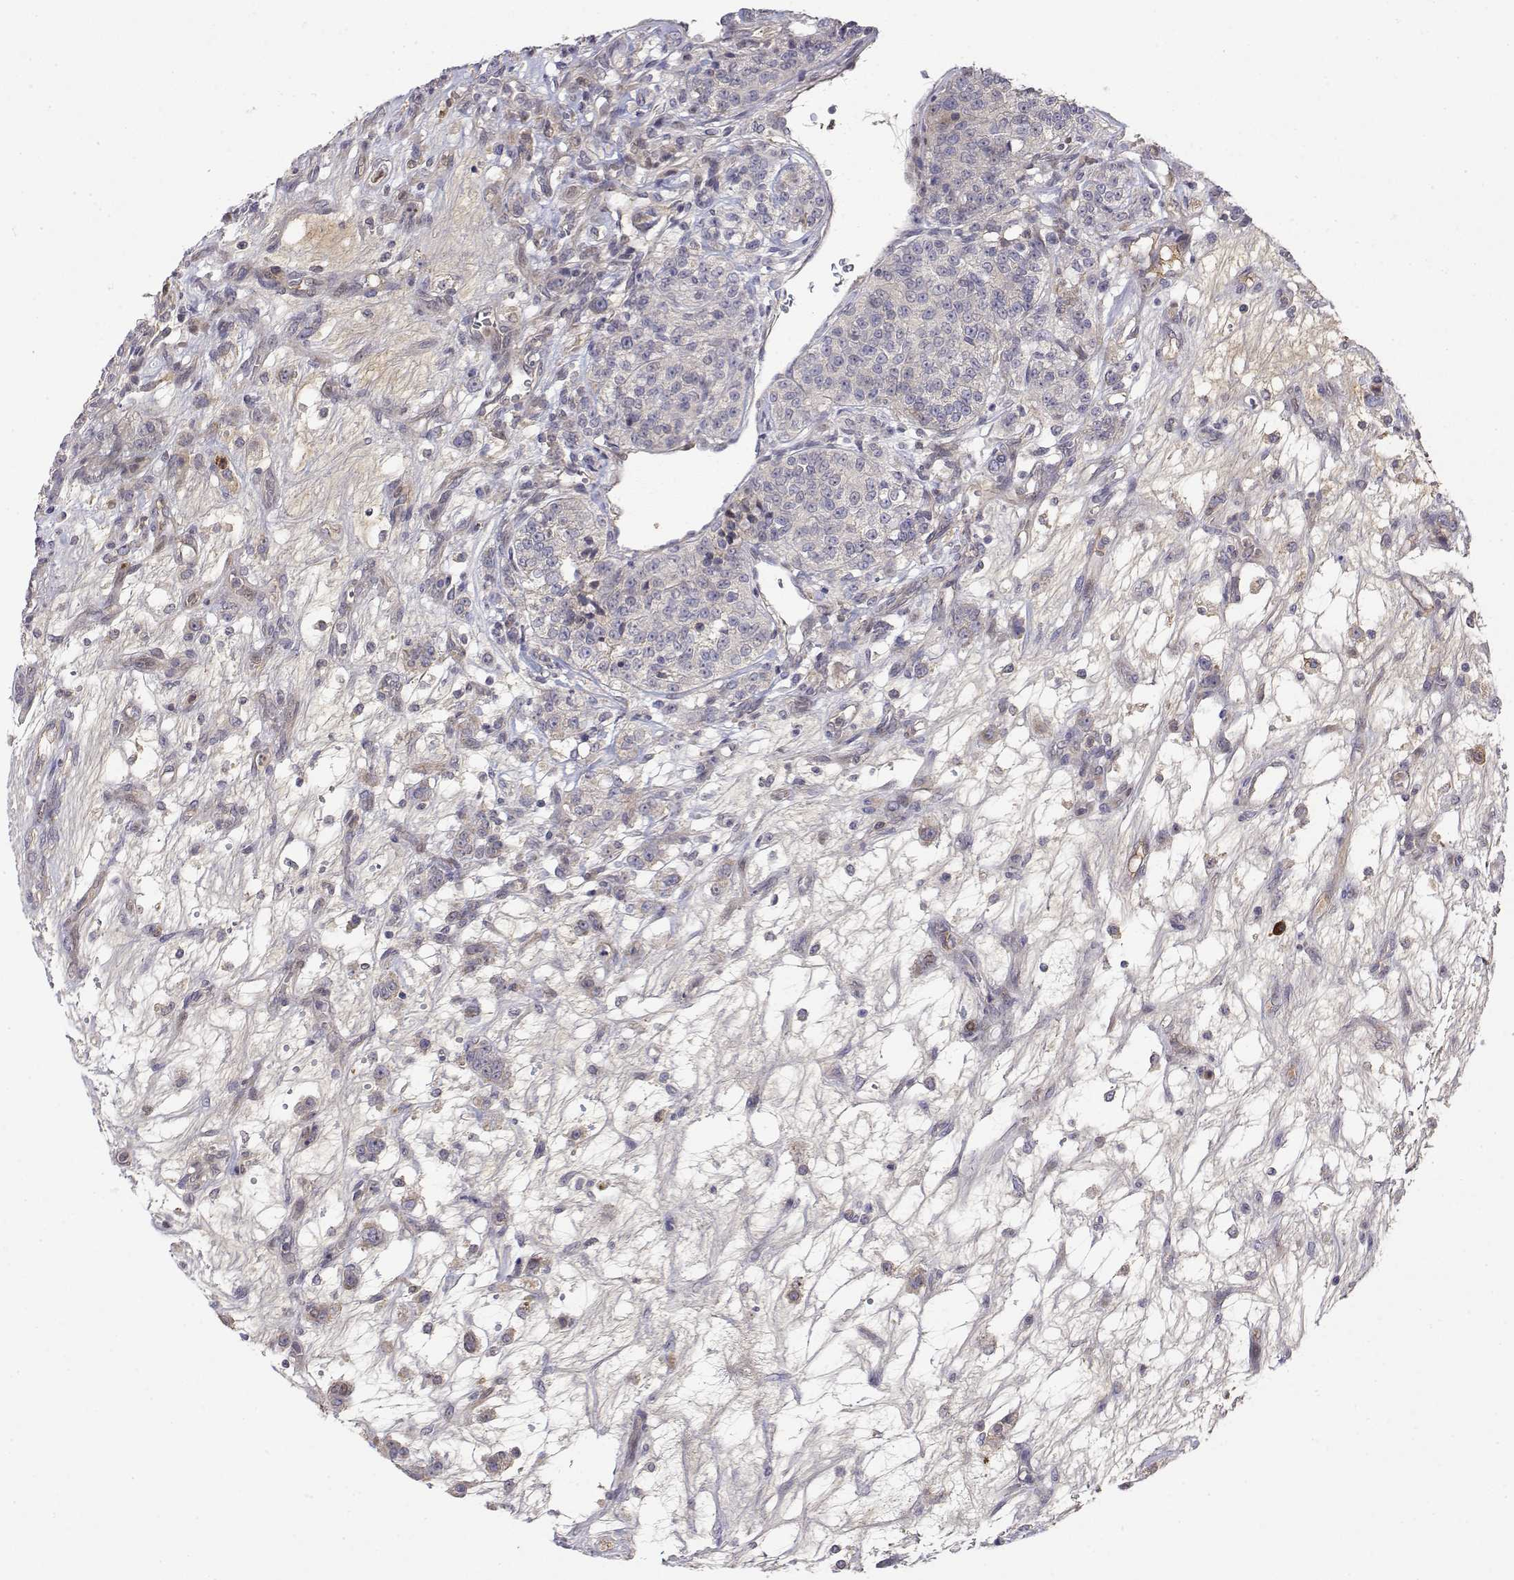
{"staining": {"intensity": "negative", "quantity": "none", "location": "none"}, "tissue": "renal cancer", "cell_type": "Tumor cells", "image_type": "cancer", "snomed": [{"axis": "morphology", "description": "Adenocarcinoma, NOS"}, {"axis": "topography", "description": "Kidney"}], "caption": "Immunohistochemistry photomicrograph of neoplastic tissue: human renal adenocarcinoma stained with DAB displays no significant protein positivity in tumor cells.", "gene": "IGFBP4", "patient": {"sex": "female", "age": 63}}